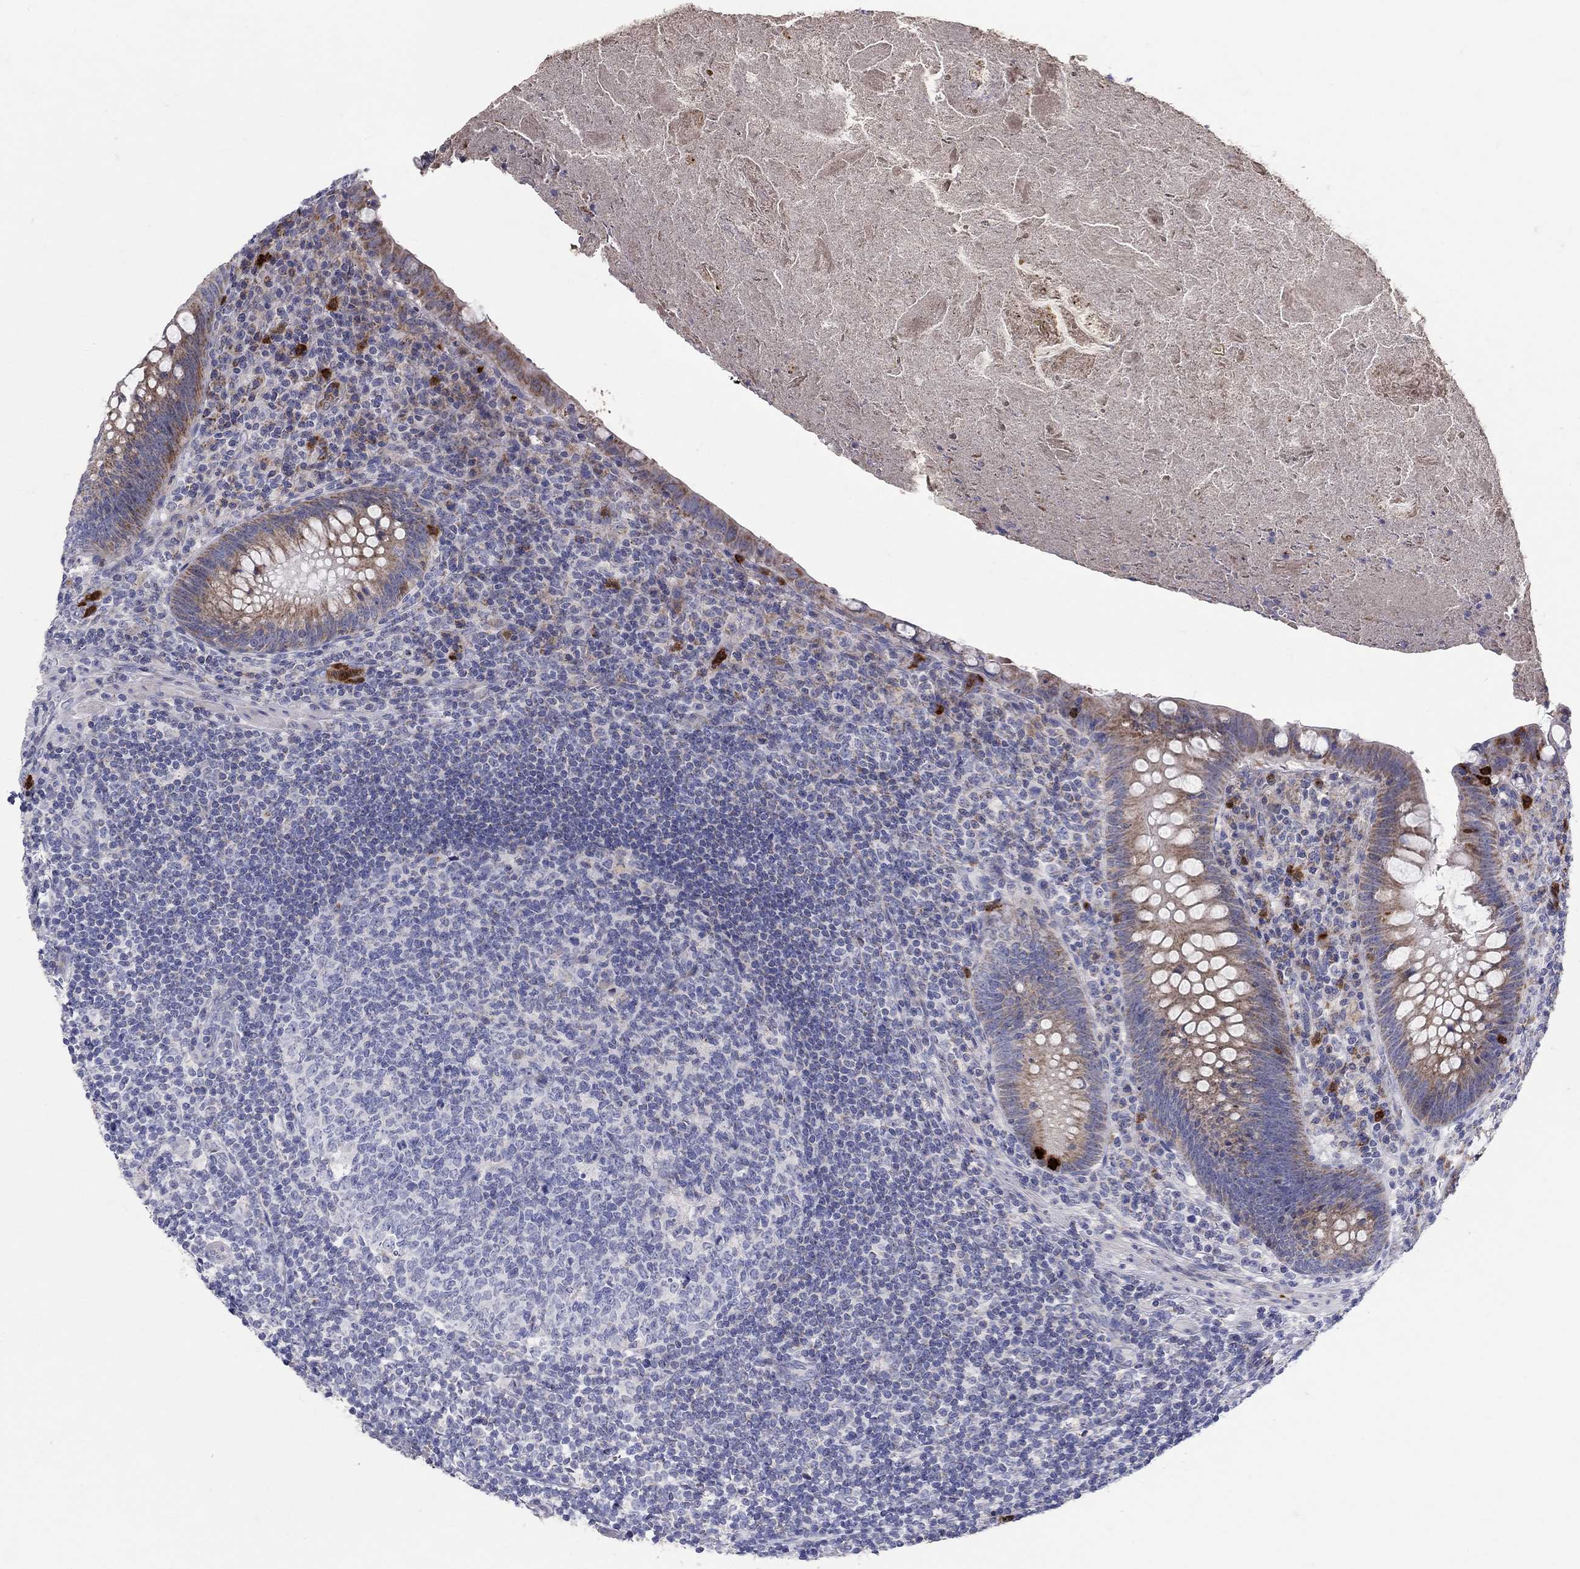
{"staining": {"intensity": "weak", "quantity": "25%-75%", "location": "cytoplasmic/membranous"}, "tissue": "appendix", "cell_type": "Glandular cells", "image_type": "normal", "snomed": [{"axis": "morphology", "description": "Normal tissue, NOS"}, {"axis": "topography", "description": "Appendix"}], "caption": "Protein staining shows weak cytoplasmic/membranous expression in approximately 25%-75% of glandular cells in unremarkable appendix. (DAB = brown stain, brightfield microscopy at high magnification).", "gene": "HMX2", "patient": {"sex": "male", "age": 47}}